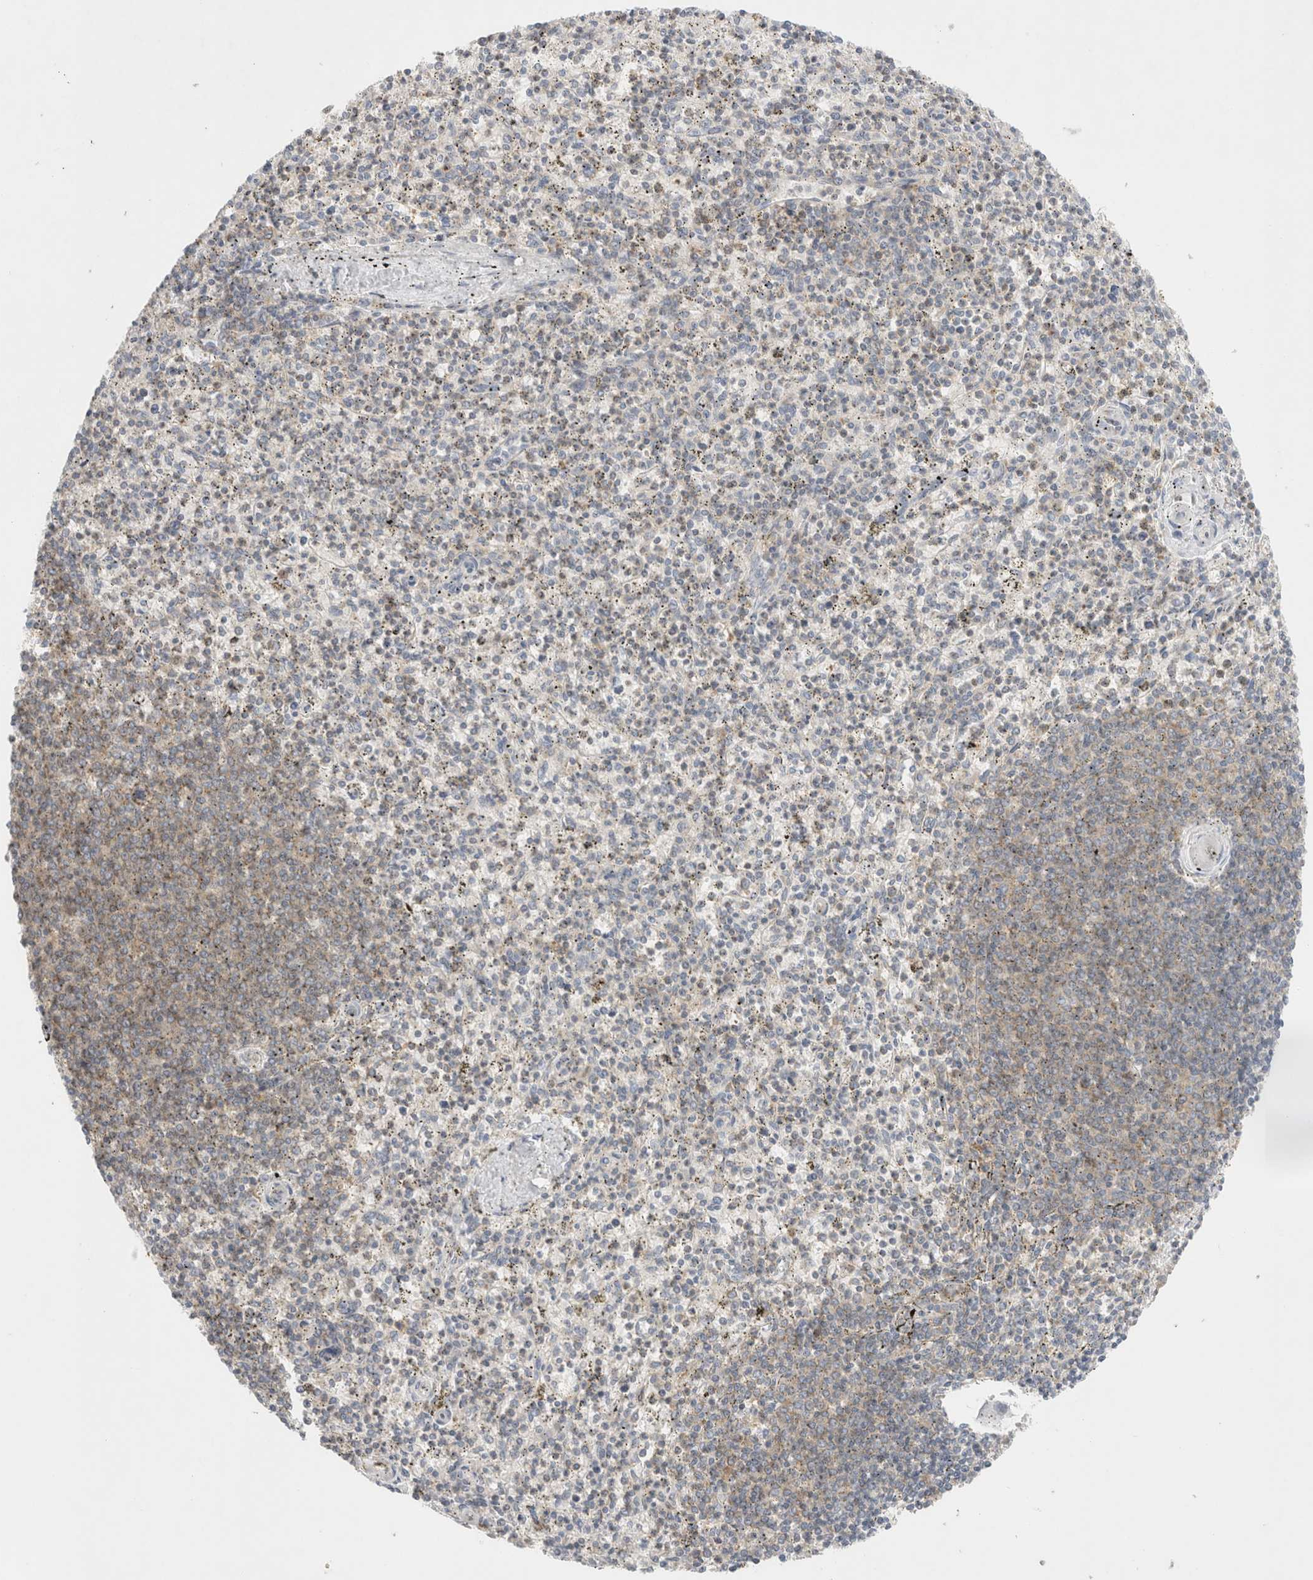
{"staining": {"intensity": "weak", "quantity": "<25%", "location": "cytoplasmic/membranous"}, "tissue": "spleen", "cell_type": "Cells in red pulp", "image_type": "normal", "snomed": [{"axis": "morphology", "description": "Normal tissue, NOS"}, {"axis": "topography", "description": "Spleen"}], "caption": "Immunohistochemistry (IHC) micrograph of benign spleen: human spleen stained with DAB demonstrates no significant protein positivity in cells in red pulp.", "gene": "ZNF23", "patient": {"sex": "male", "age": 72}}